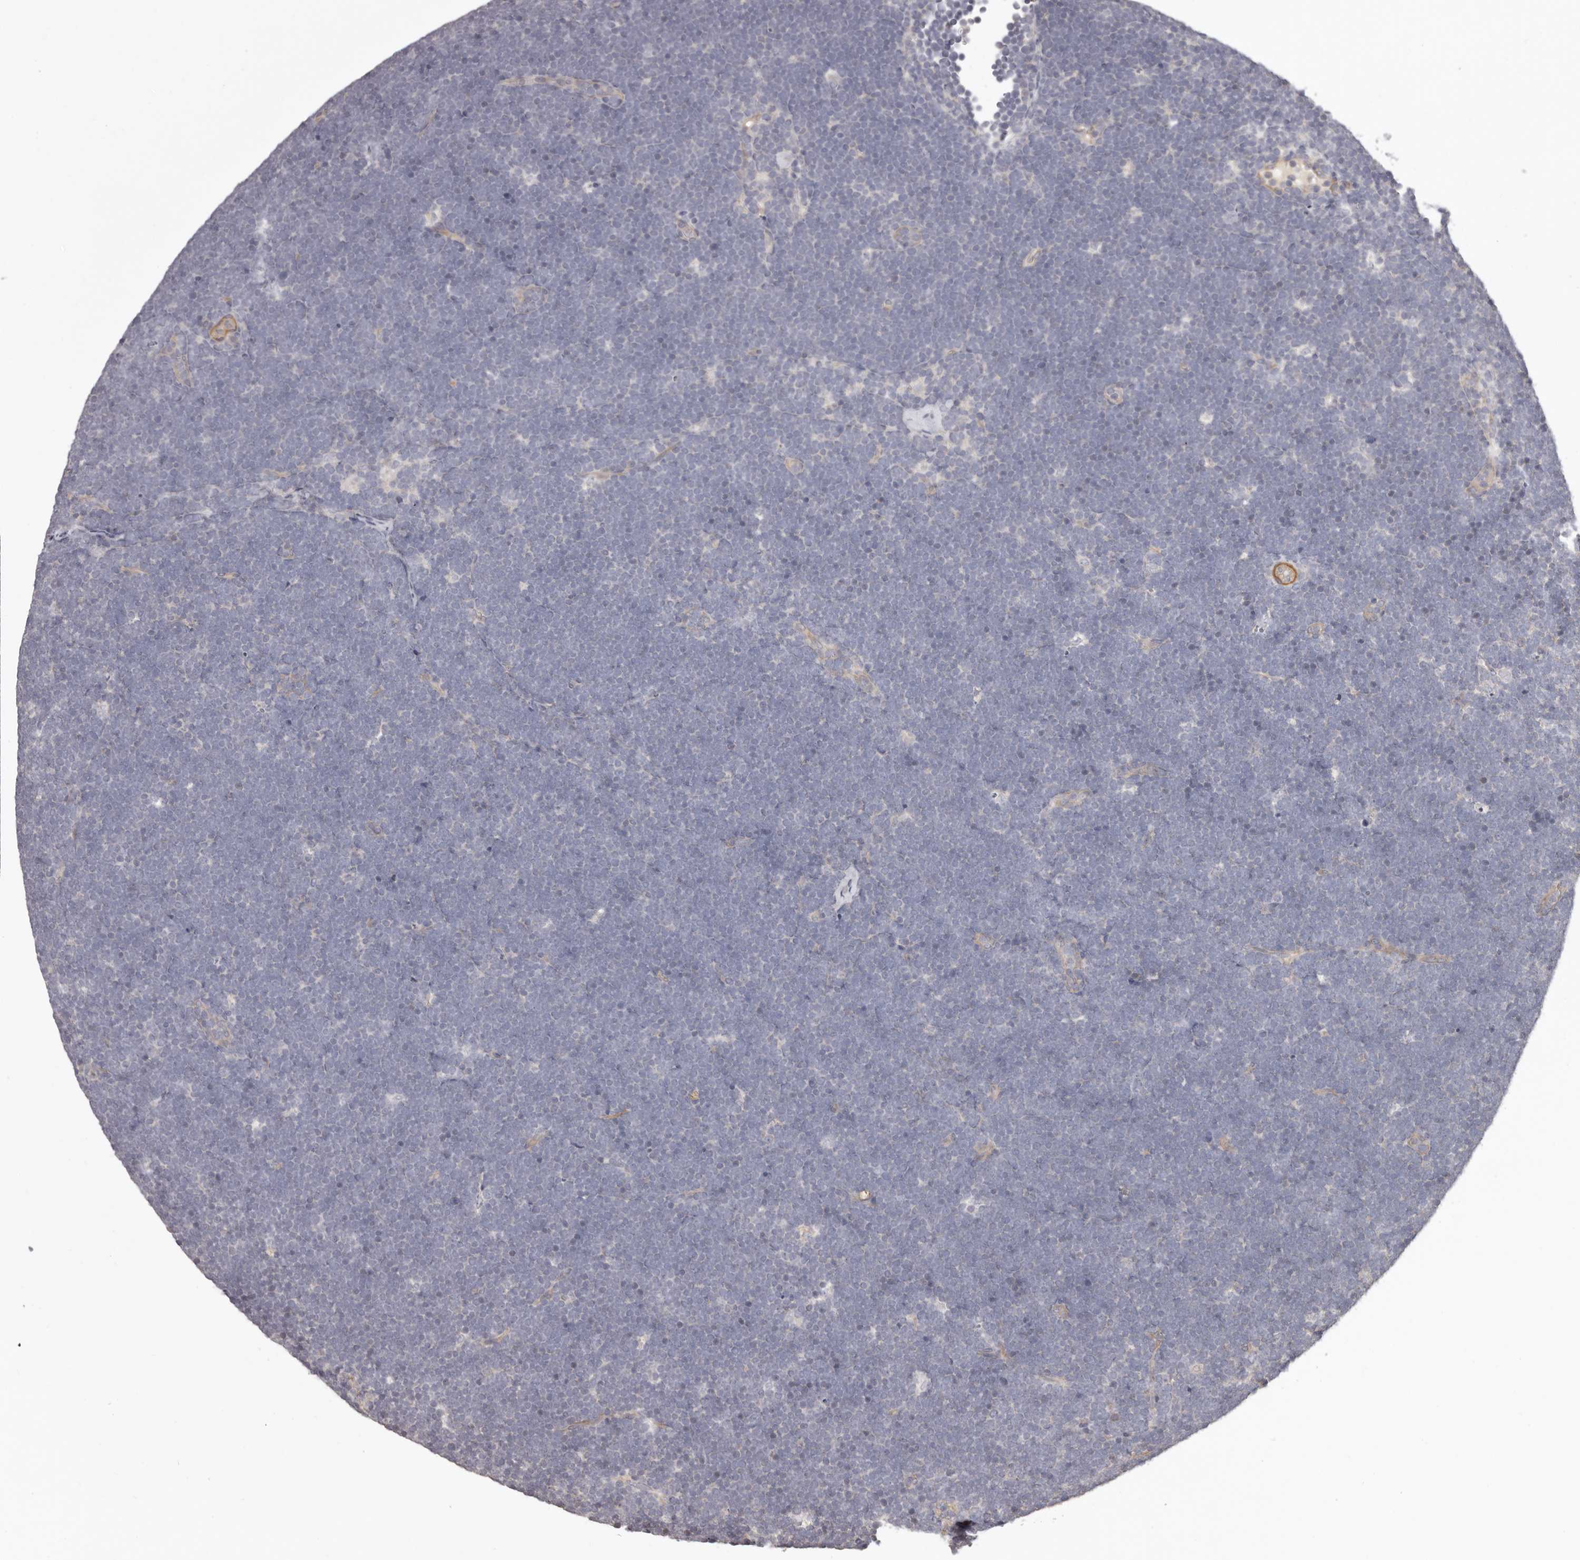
{"staining": {"intensity": "negative", "quantity": "none", "location": "none"}, "tissue": "lymphoma", "cell_type": "Tumor cells", "image_type": "cancer", "snomed": [{"axis": "morphology", "description": "Malignant lymphoma, non-Hodgkin's type, High grade"}, {"axis": "topography", "description": "Lymph node"}], "caption": "Tumor cells are negative for brown protein staining in lymphoma.", "gene": "HRH1", "patient": {"sex": "male", "age": 13}}